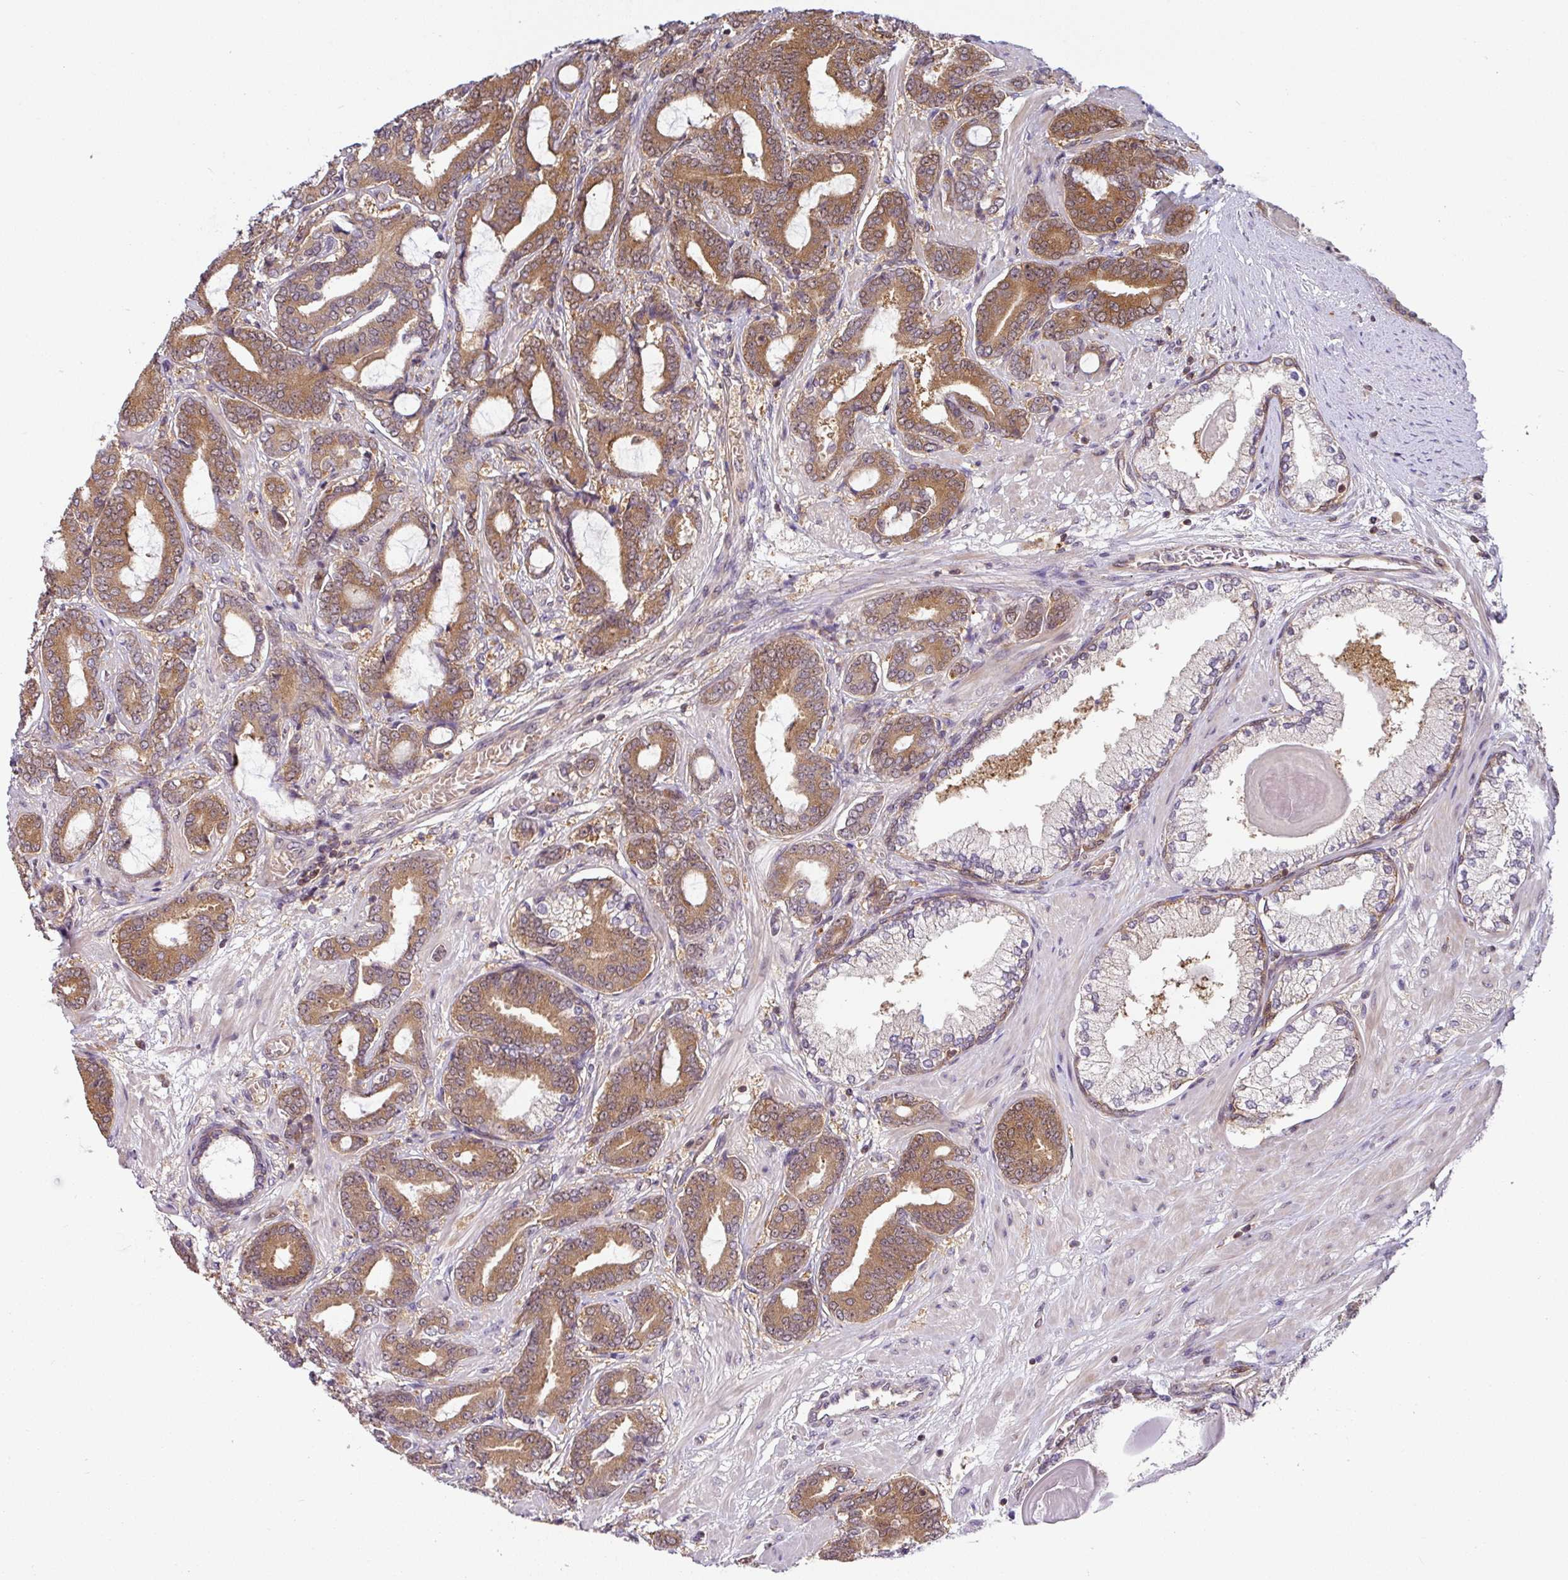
{"staining": {"intensity": "moderate", "quantity": ">75%", "location": "cytoplasmic/membranous"}, "tissue": "prostate cancer", "cell_type": "Tumor cells", "image_type": "cancer", "snomed": [{"axis": "morphology", "description": "Adenocarcinoma, Low grade"}, {"axis": "topography", "description": "Prostate and seminal vesicle, NOS"}], "caption": "This is a photomicrograph of immunohistochemistry (IHC) staining of prostate cancer (low-grade adenocarcinoma), which shows moderate staining in the cytoplasmic/membranous of tumor cells.", "gene": "SHB", "patient": {"sex": "male", "age": 61}}